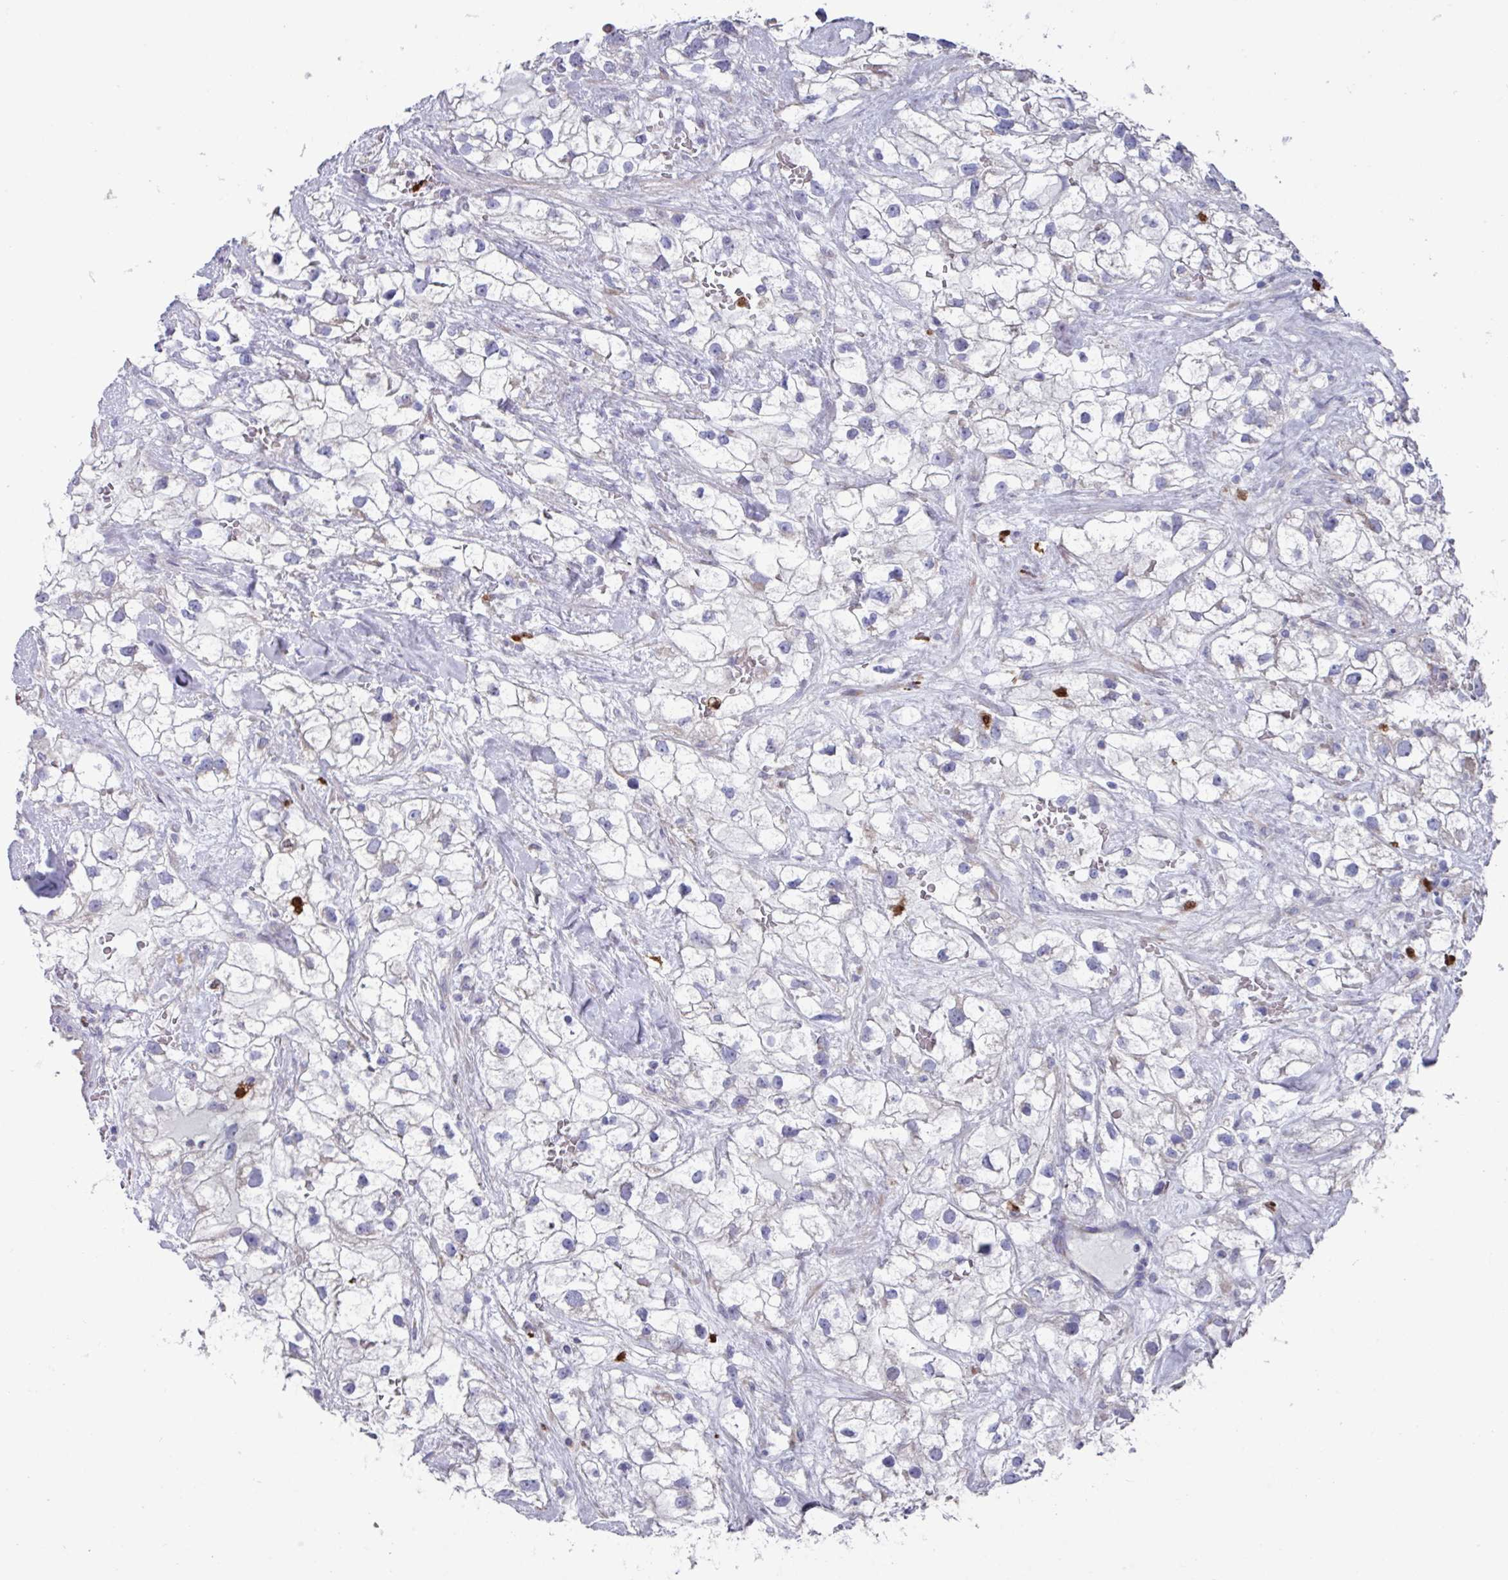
{"staining": {"intensity": "negative", "quantity": "none", "location": "none"}, "tissue": "renal cancer", "cell_type": "Tumor cells", "image_type": "cancer", "snomed": [{"axis": "morphology", "description": "Adenocarcinoma, NOS"}, {"axis": "topography", "description": "Kidney"}], "caption": "A high-resolution histopathology image shows immunohistochemistry (IHC) staining of renal cancer (adenocarcinoma), which reveals no significant expression in tumor cells.", "gene": "UQCC2", "patient": {"sex": "male", "age": 59}}